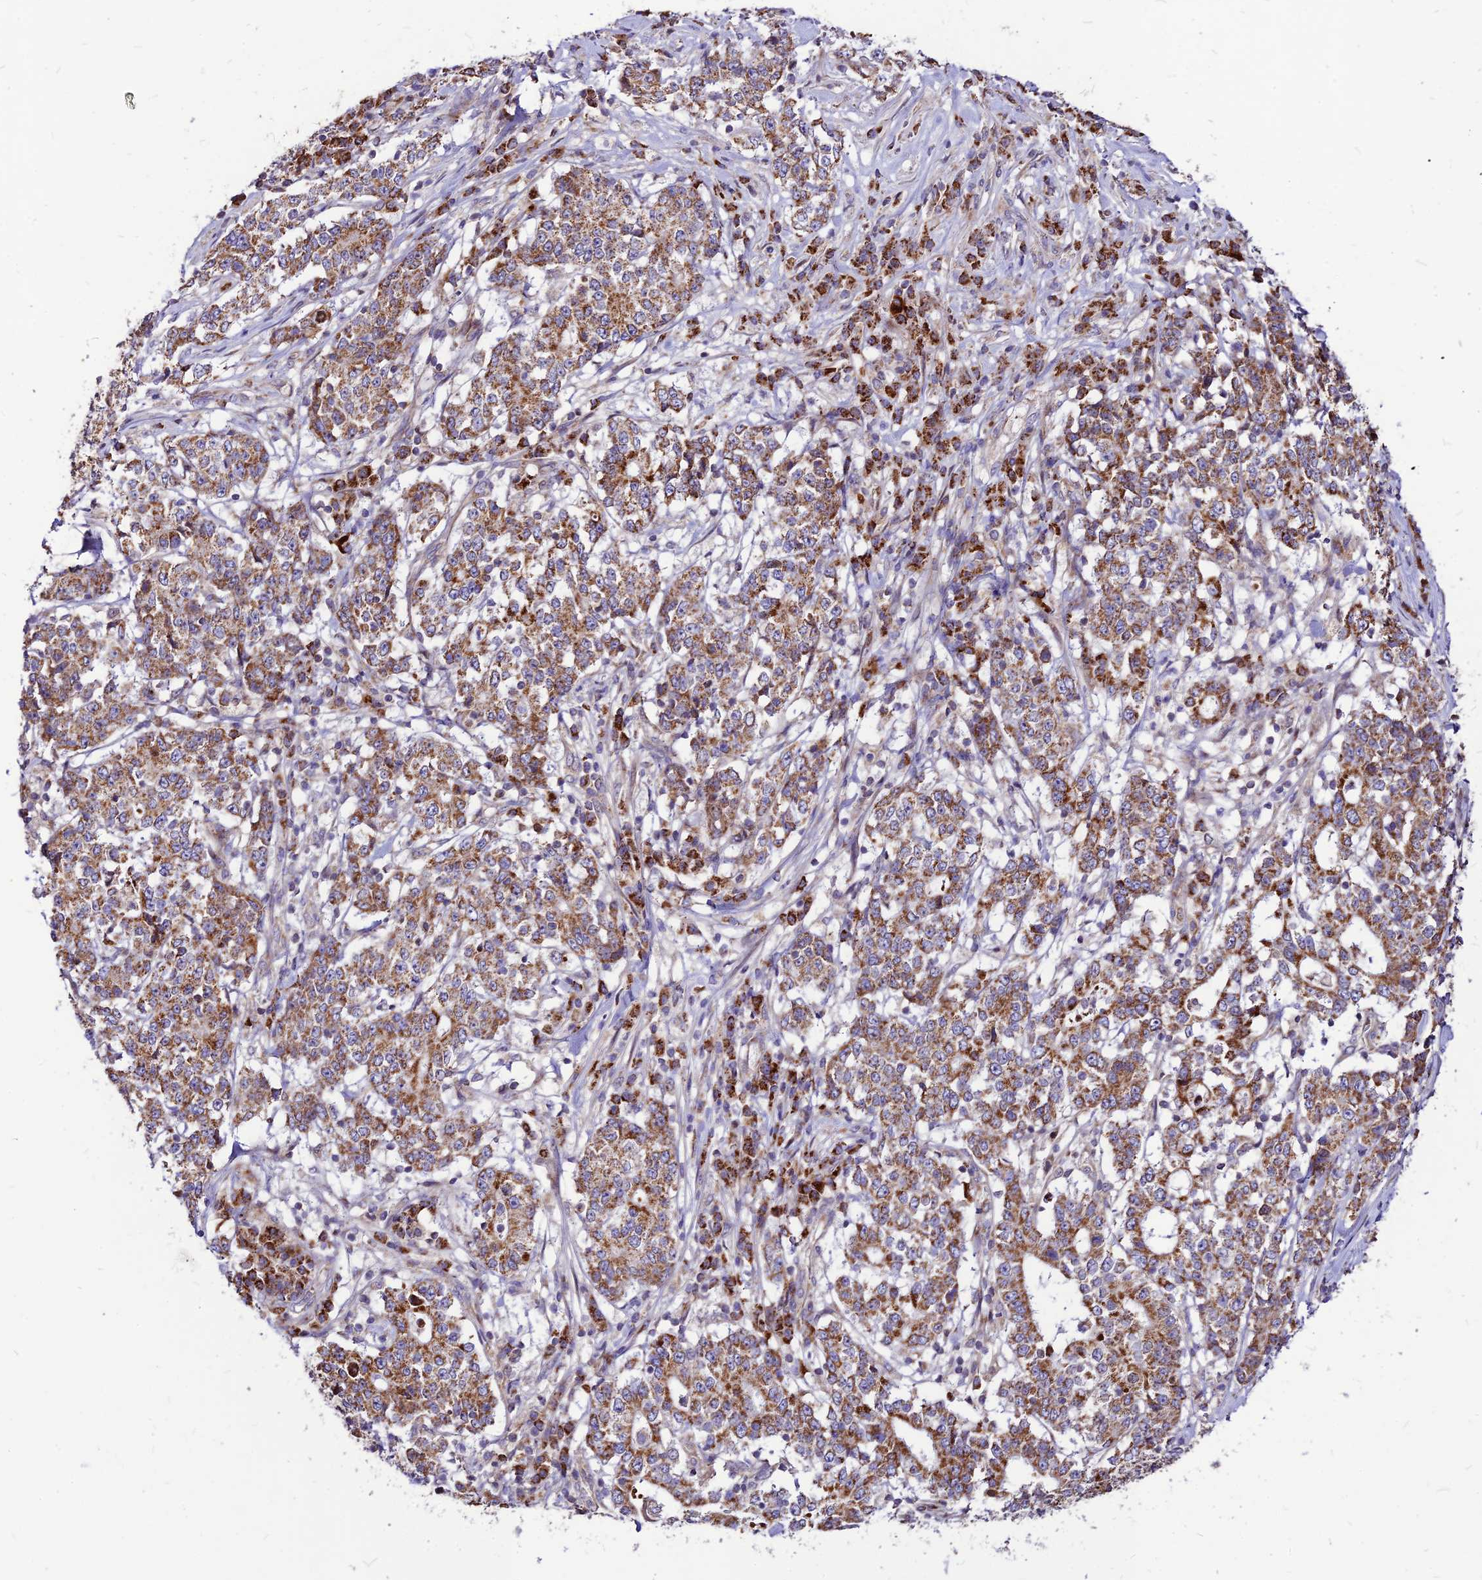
{"staining": {"intensity": "moderate", "quantity": ">75%", "location": "cytoplasmic/membranous"}, "tissue": "stomach cancer", "cell_type": "Tumor cells", "image_type": "cancer", "snomed": [{"axis": "morphology", "description": "Adenocarcinoma, NOS"}, {"axis": "topography", "description": "Stomach"}], "caption": "Adenocarcinoma (stomach) stained with a brown dye shows moderate cytoplasmic/membranous positive staining in approximately >75% of tumor cells.", "gene": "ECI1", "patient": {"sex": "male", "age": 59}}